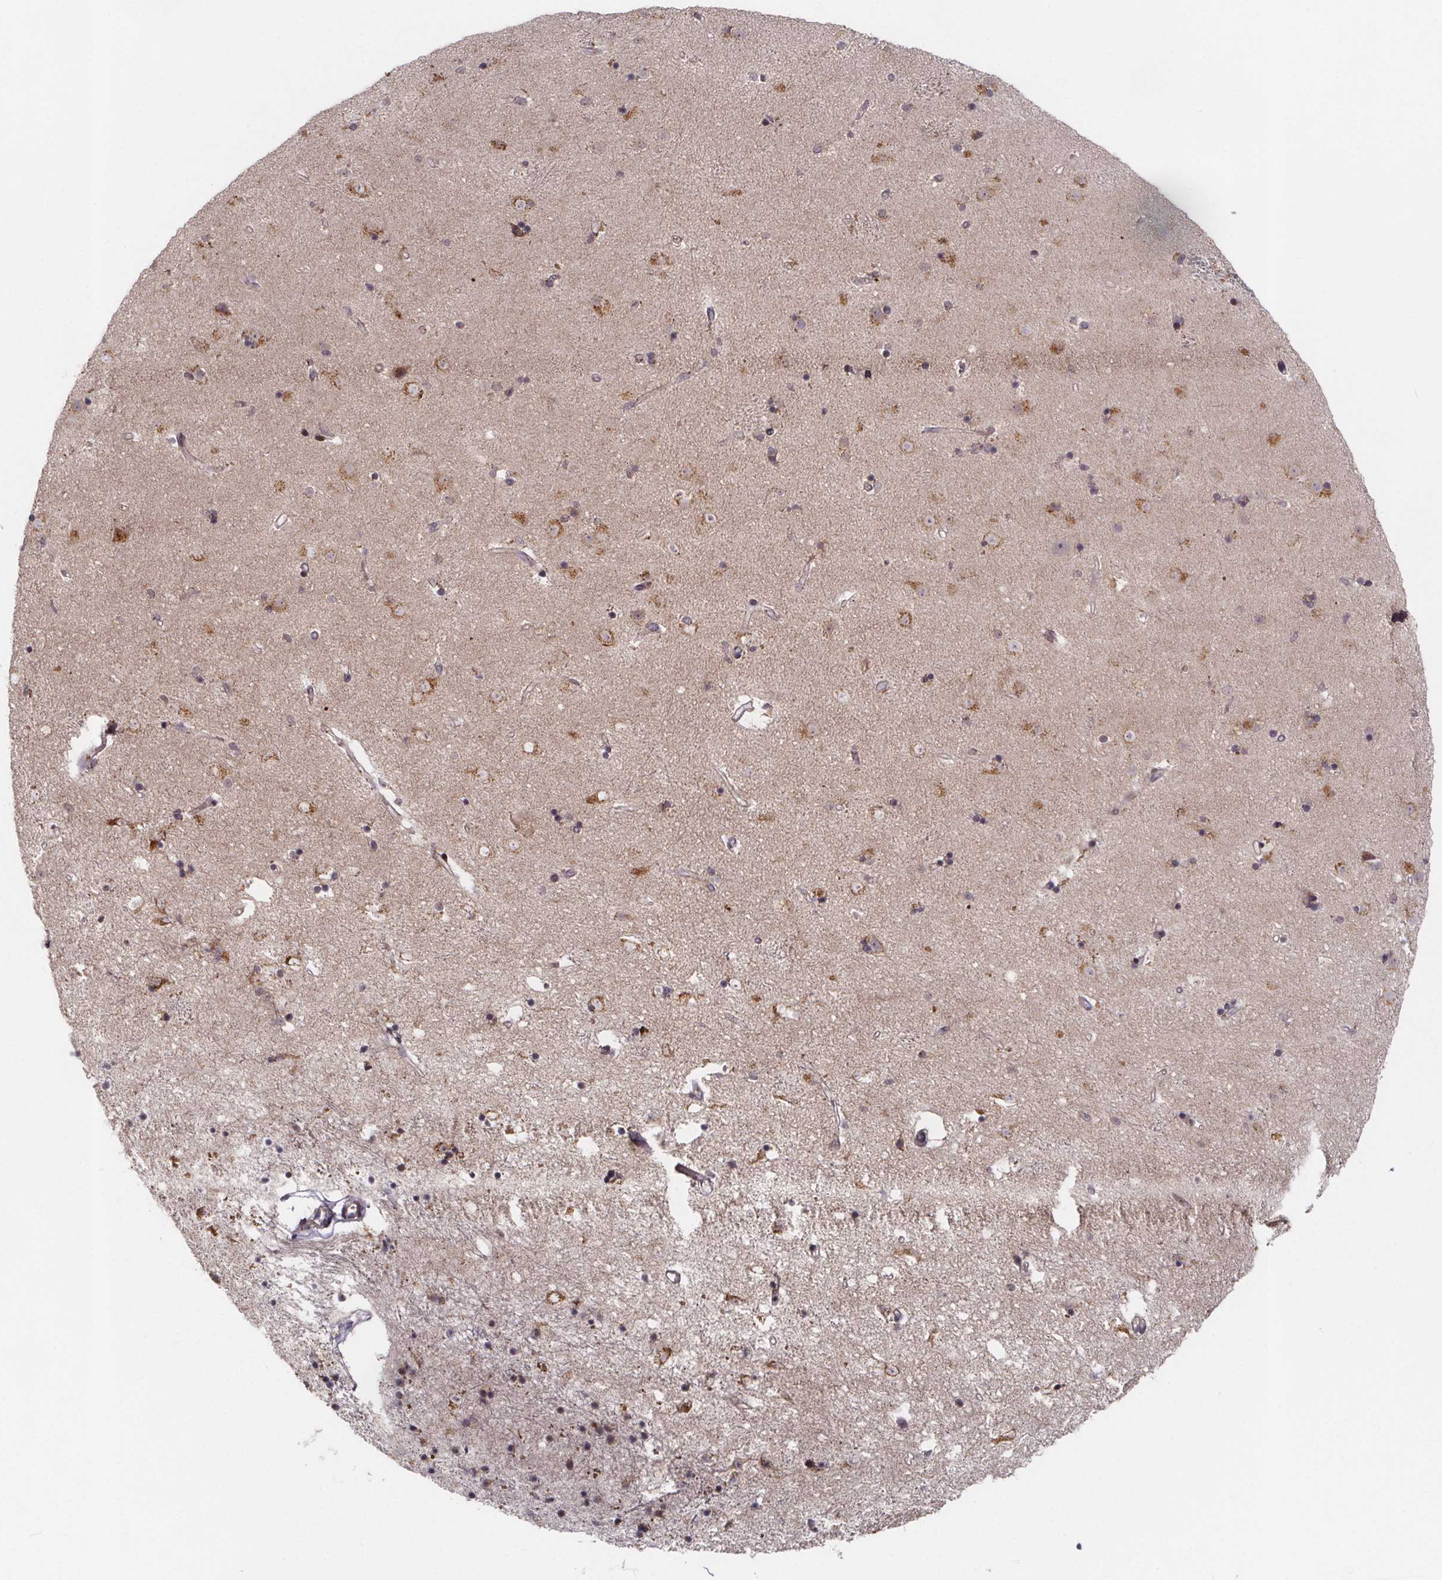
{"staining": {"intensity": "negative", "quantity": "none", "location": "none"}, "tissue": "caudate", "cell_type": "Glial cells", "image_type": "normal", "snomed": [{"axis": "morphology", "description": "Normal tissue, NOS"}, {"axis": "topography", "description": "Lateral ventricle wall"}], "caption": "Immunohistochemical staining of benign human caudate demonstrates no significant expression in glial cells.", "gene": "NDST1", "patient": {"sex": "female", "age": 71}}